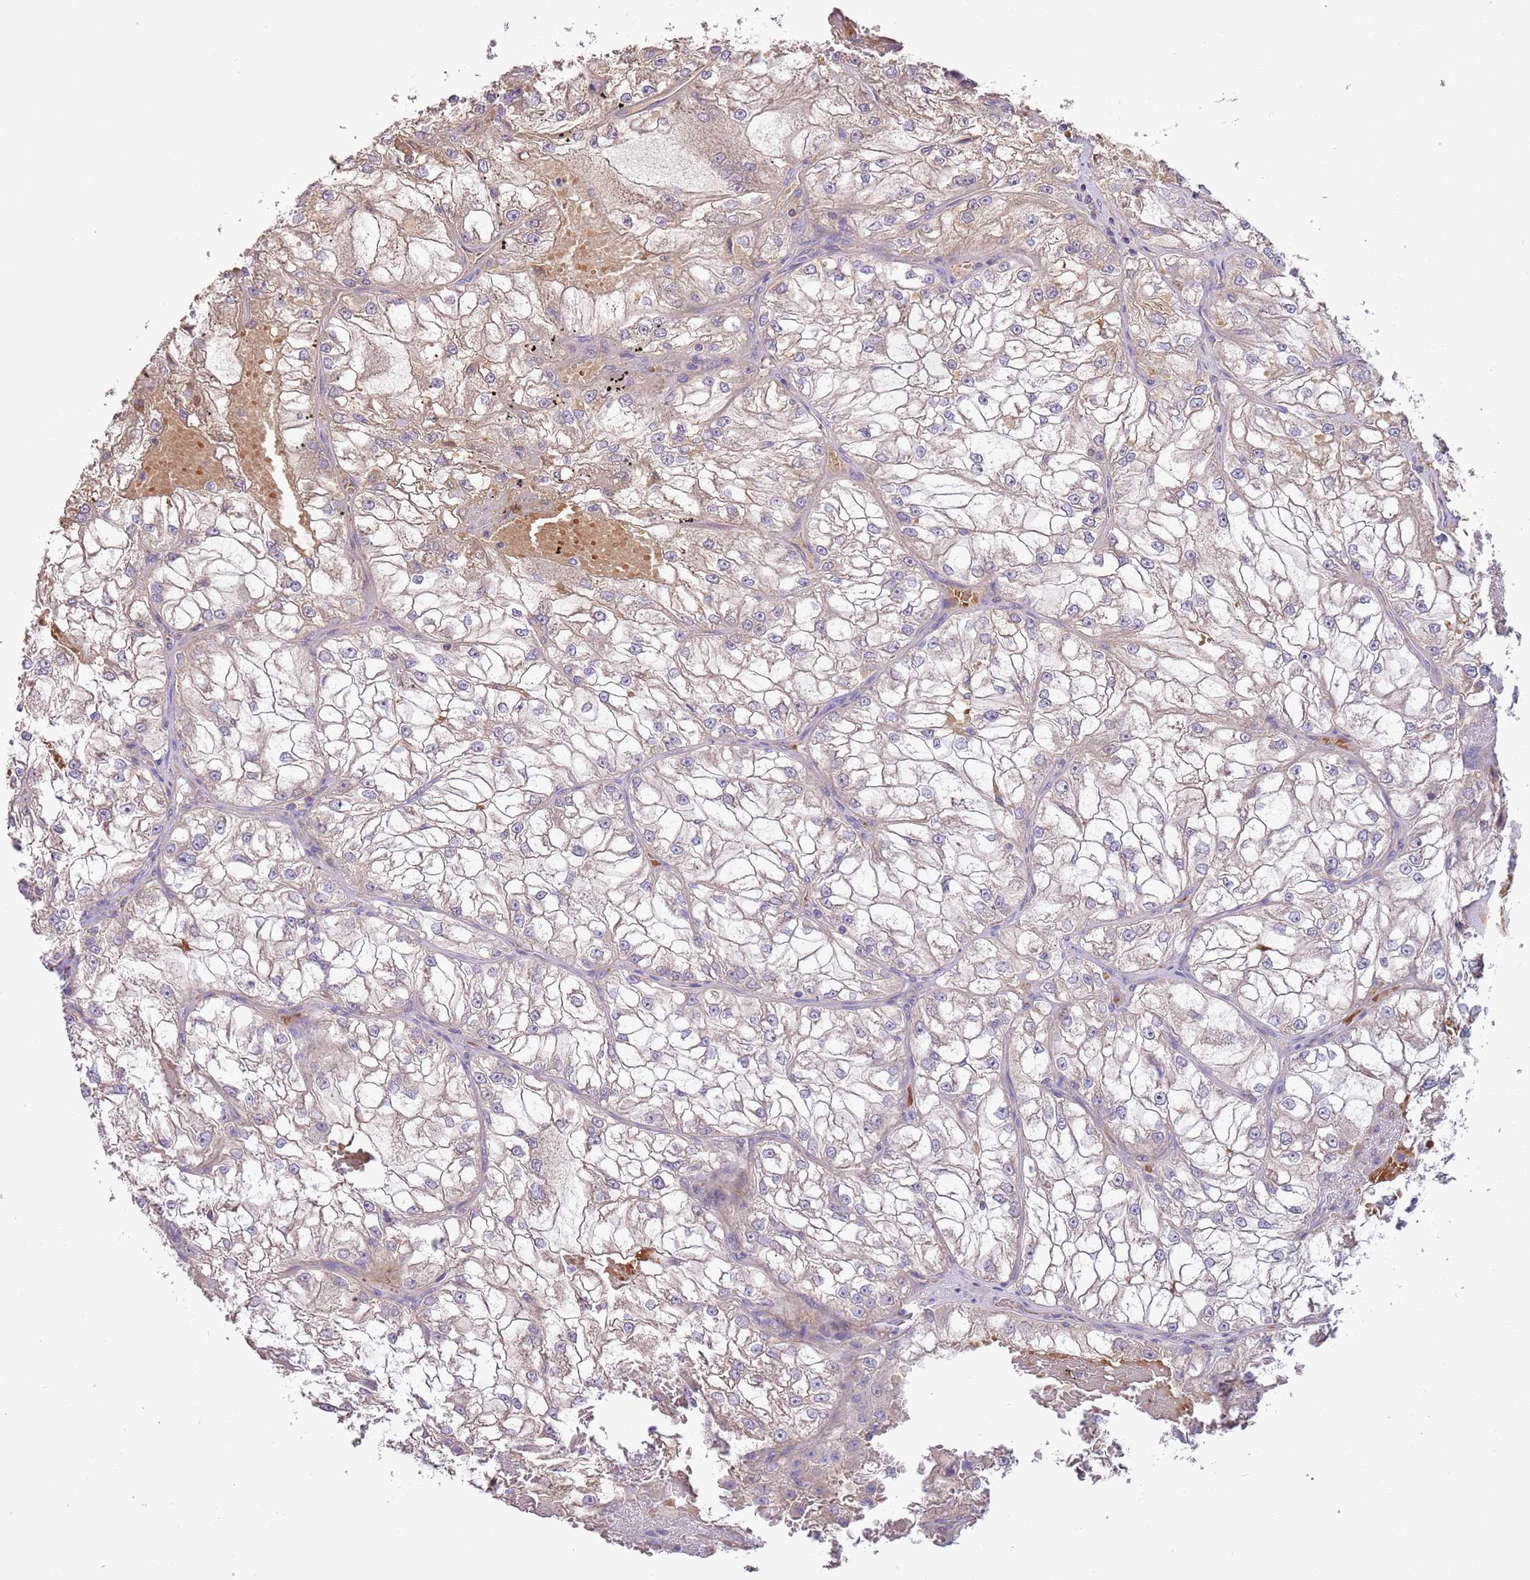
{"staining": {"intensity": "negative", "quantity": "none", "location": "none"}, "tissue": "renal cancer", "cell_type": "Tumor cells", "image_type": "cancer", "snomed": [{"axis": "morphology", "description": "Adenocarcinoma, NOS"}, {"axis": "topography", "description": "Kidney"}], "caption": "High magnification brightfield microscopy of renal cancer (adenocarcinoma) stained with DAB (3,3'-diaminobenzidine) (brown) and counterstained with hematoxylin (blue): tumor cells show no significant expression.", "gene": "TRMO", "patient": {"sex": "female", "age": 72}}